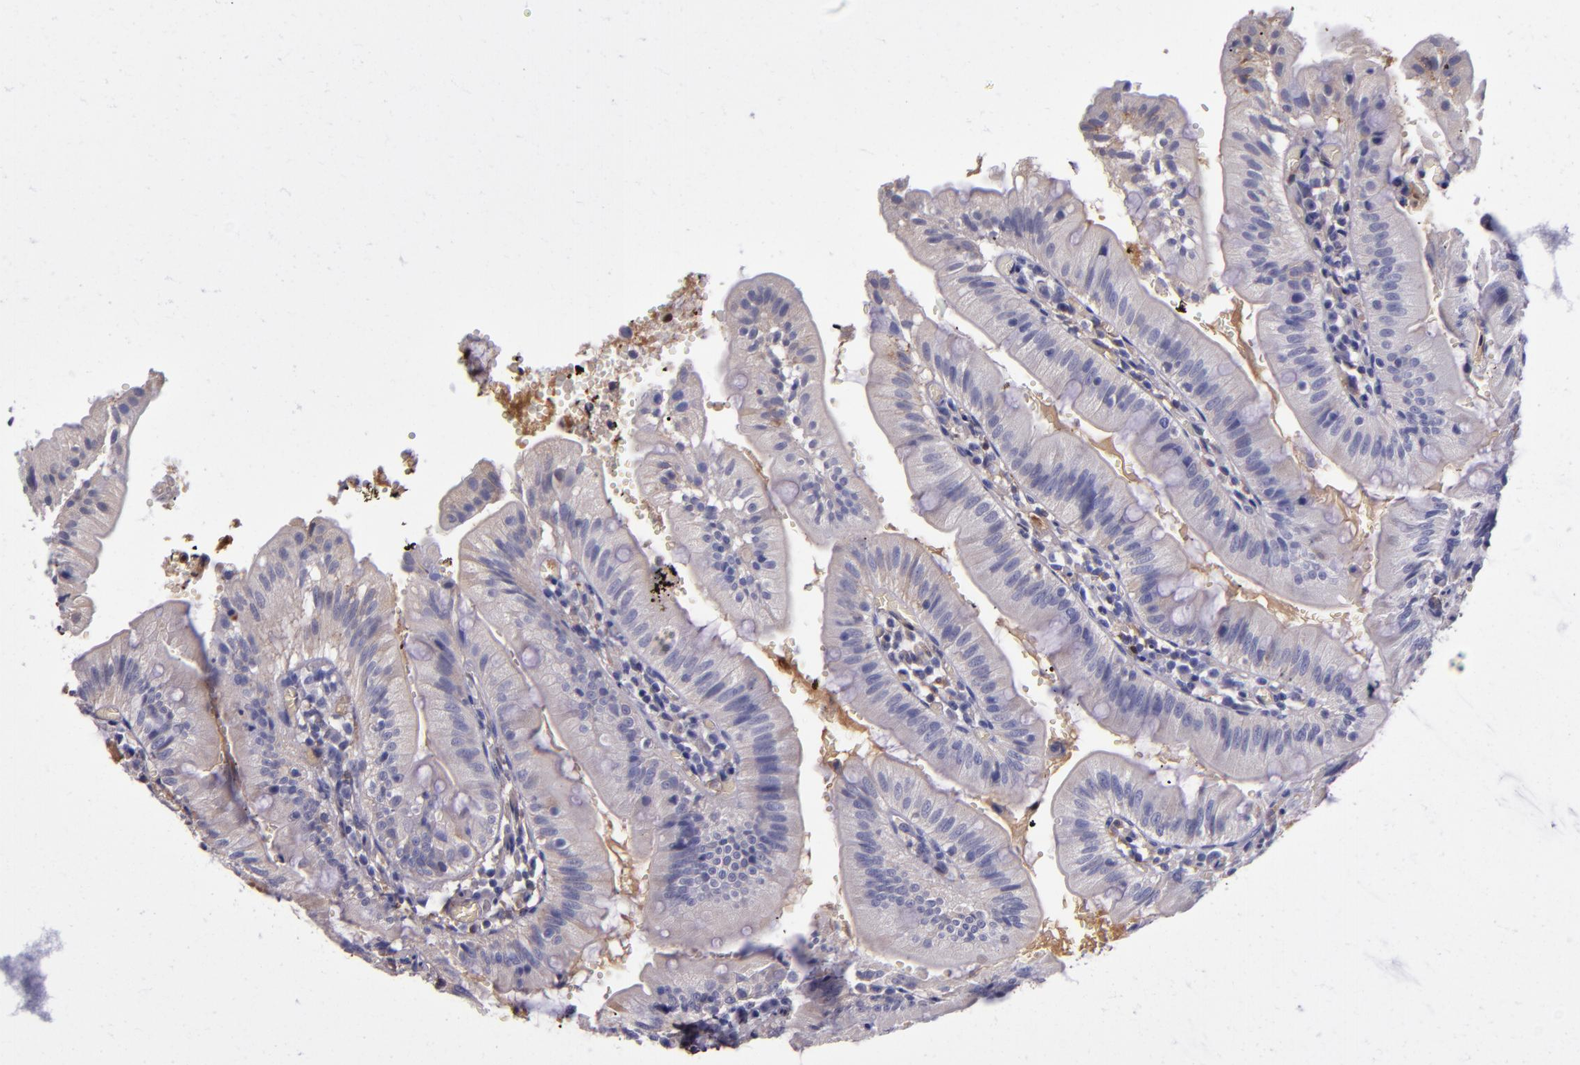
{"staining": {"intensity": "weak", "quantity": "<25%", "location": "cytoplasmic/membranous"}, "tissue": "small intestine", "cell_type": "Glandular cells", "image_type": "normal", "snomed": [{"axis": "morphology", "description": "Normal tissue, NOS"}, {"axis": "topography", "description": "Small intestine"}], "caption": "High magnification brightfield microscopy of unremarkable small intestine stained with DAB (brown) and counterstained with hematoxylin (blue): glandular cells show no significant expression.", "gene": "CLEC3B", "patient": {"sex": "male", "age": 71}}